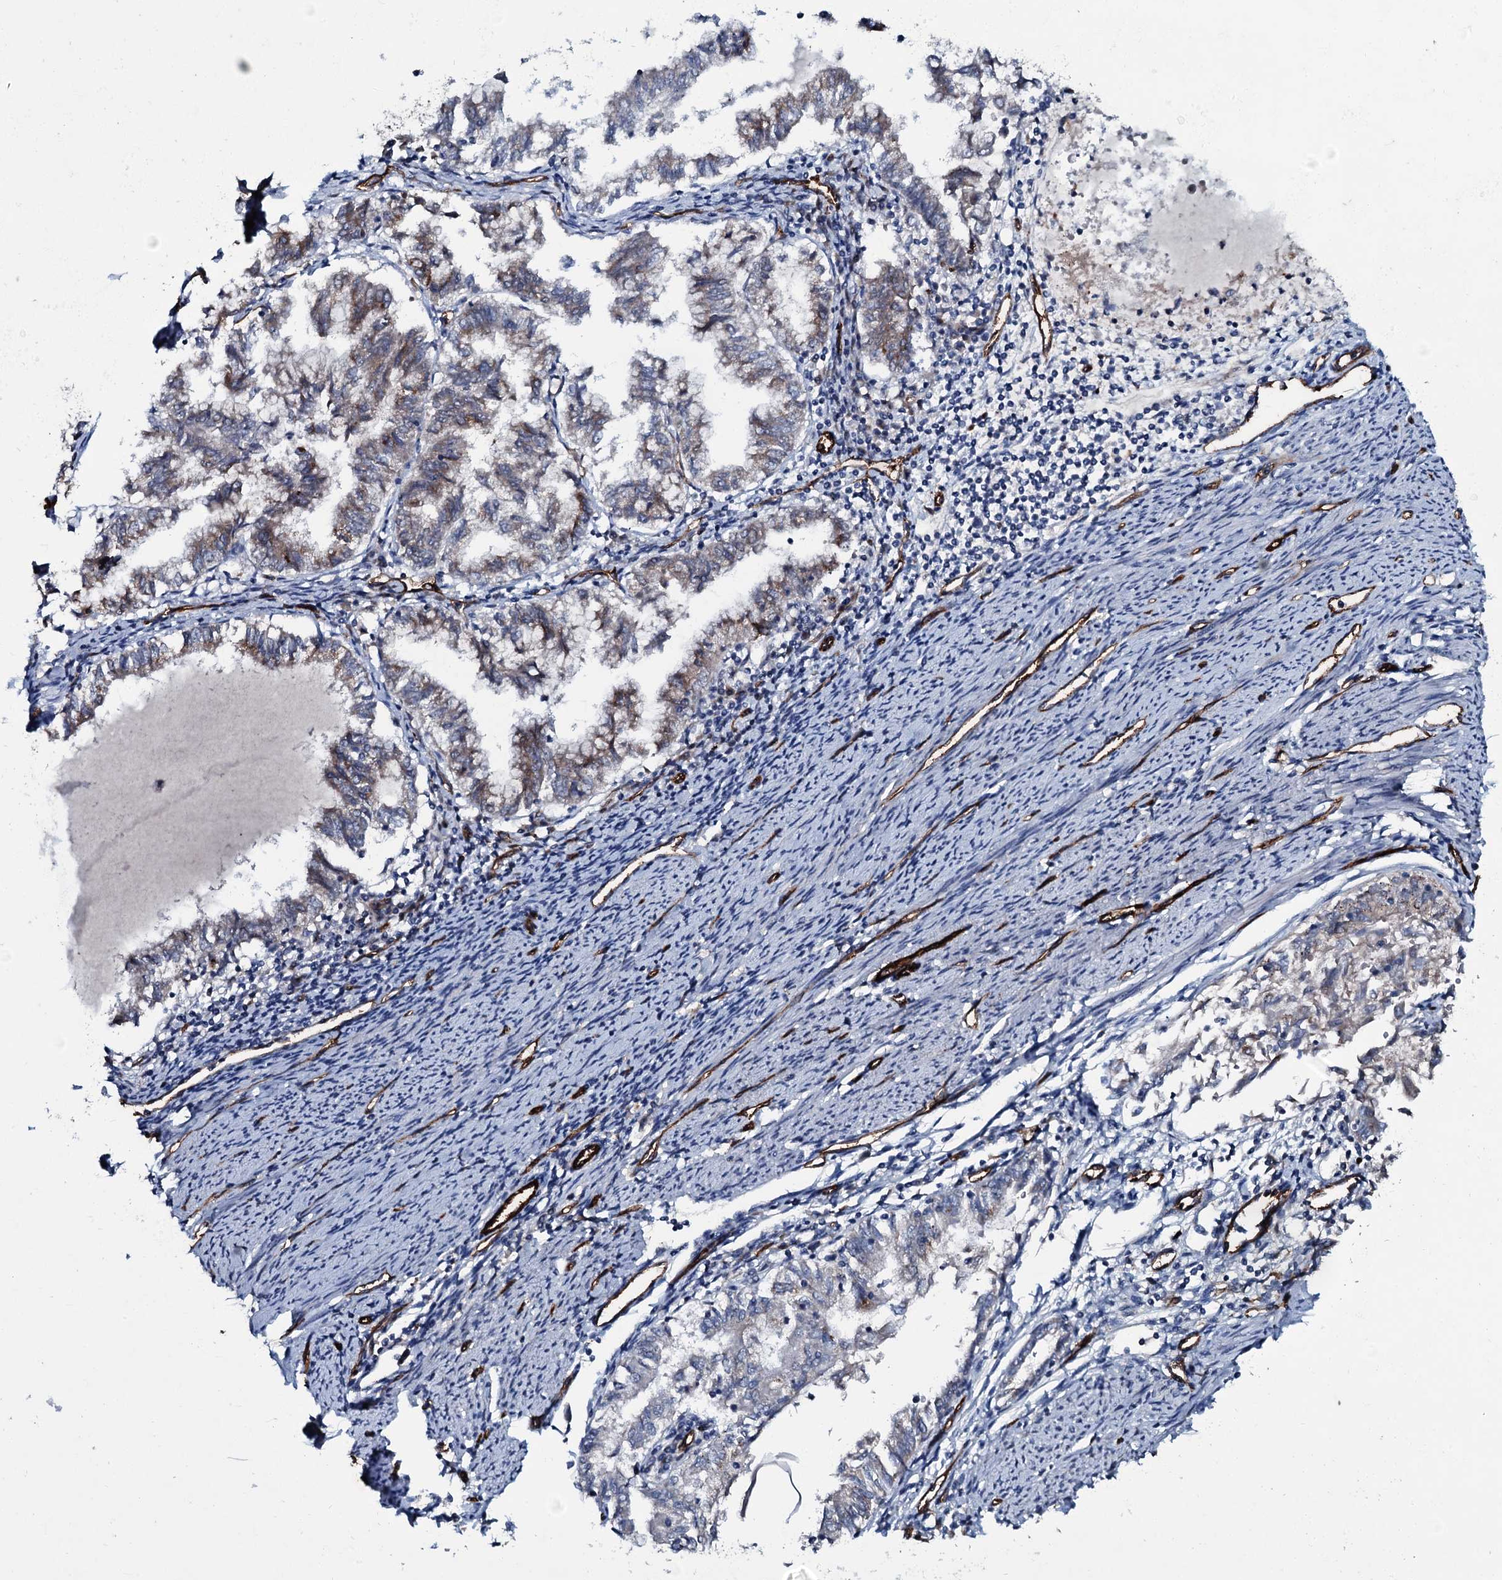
{"staining": {"intensity": "moderate", "quantity": "25%-75%", "location": "cytoplasmic/membranous"}, "tissue": "endometrial cancer", "cell_type": "Tumor cells", "image_type": "cancer", "snomed": [{"axis": "morphology", "description": "Adenocarcinoma, NOS"}, {"axis": "topography", "description": "Endometrium"}], "caption": "Human endometrial cancer (adenocarcinoma) stained with a brown dye reveals moderate cytoplasmic/membranous positive expression in about 25%-75% of tumor cells.", "gene": "CLEC14A", "patient": {"sex": "female", "age": 79}}